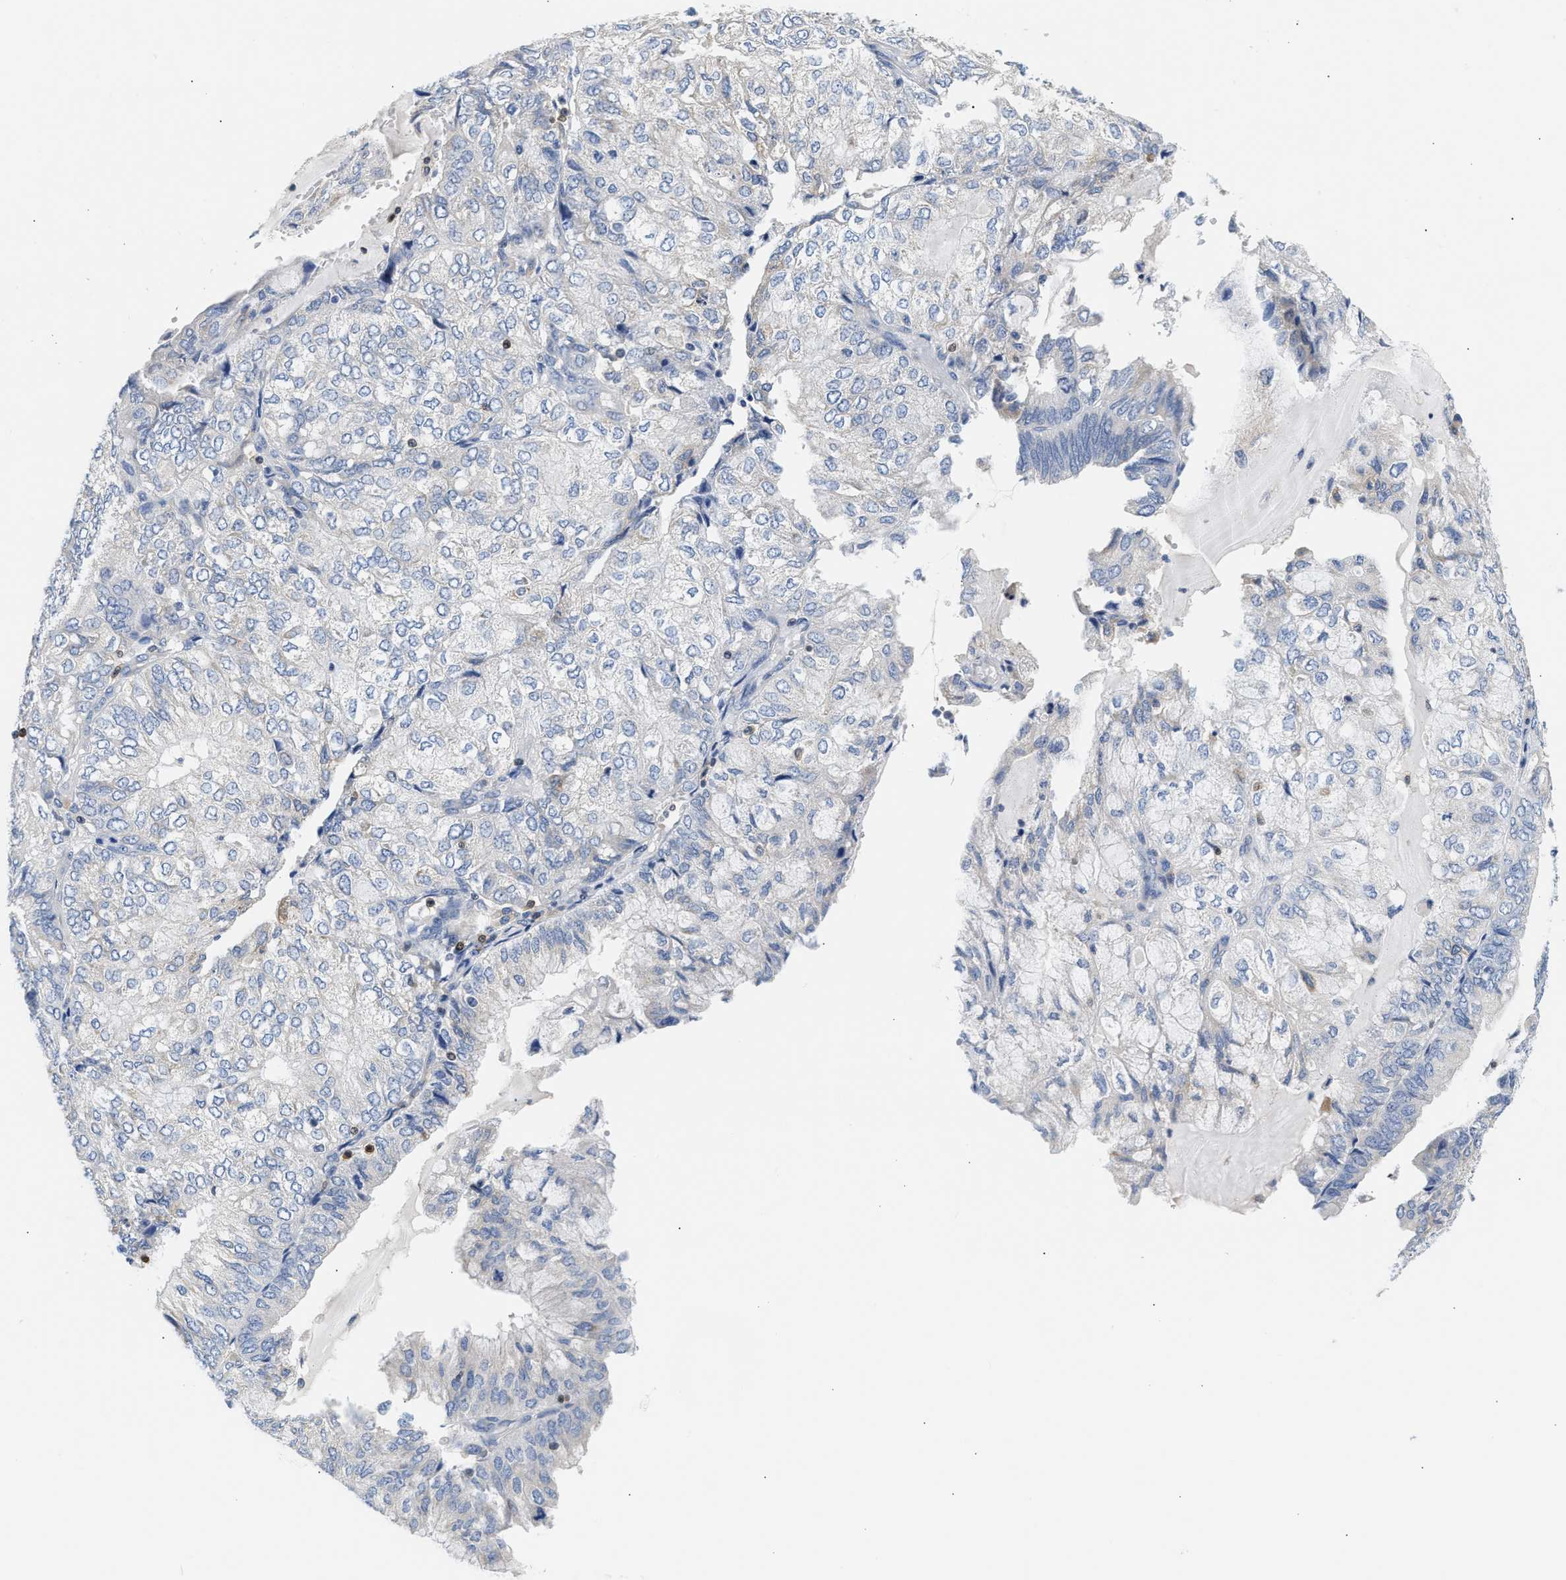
{"staining": {"intensity": "negative", "quantity": "none", "location": "none"}, "tissue": "endometrial cancer", "cell_type": "Tumor cells", "image_type": "cancer", "snomed": [{"axis": "morphology", "description": "Adenocarcinoma, NOS"}, {"axis": "topography", "description": "Endometrium"}], "caption": "This is an immunohistochemistry micrograph of human endometrial cancer (adenocarcinoma). There is no staining in tumor cells.", "gene": "SLIT2", "patient": {"sex": "female", "age": 81}}